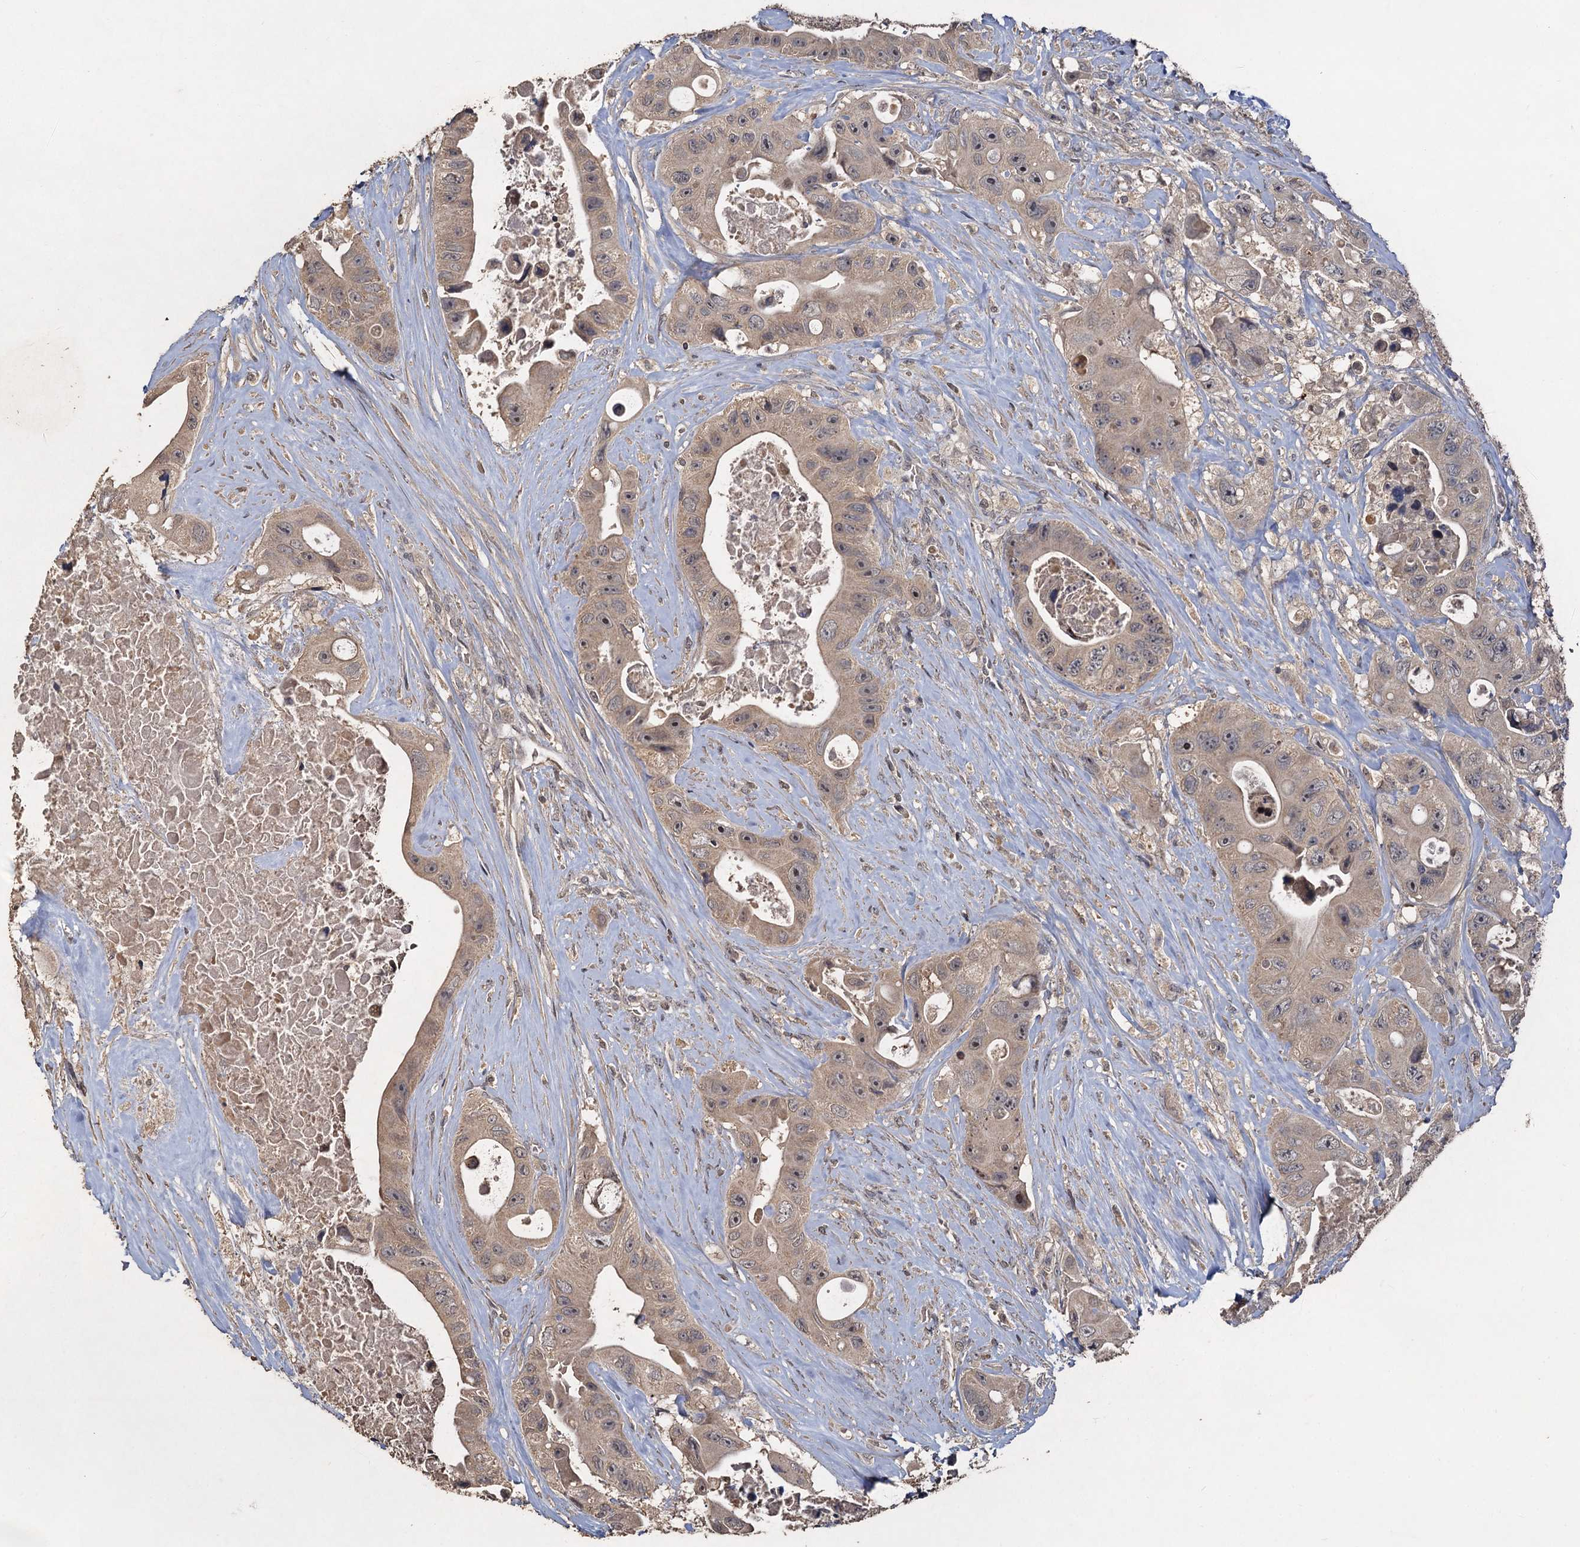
{"staining": {"intensity": "weak", "quantity": "<25%", "location": "cytoplasmic/membranous"}, "tissue": "colorectal cancer", "cell_type": "Tumor cells", "image_type": "cancer", "snomed": [{"axis": "morphology", "description": "Adenocarcinoma, NOS"}, {"axis": "topography", "description": "Colon"}], "caption": "Protein analysis of adenocarcinoma (colorectal) shows no significant expression in tumor cells.", "gene": "CCDC61", "patient": {"sex": "female", "age": 46}}